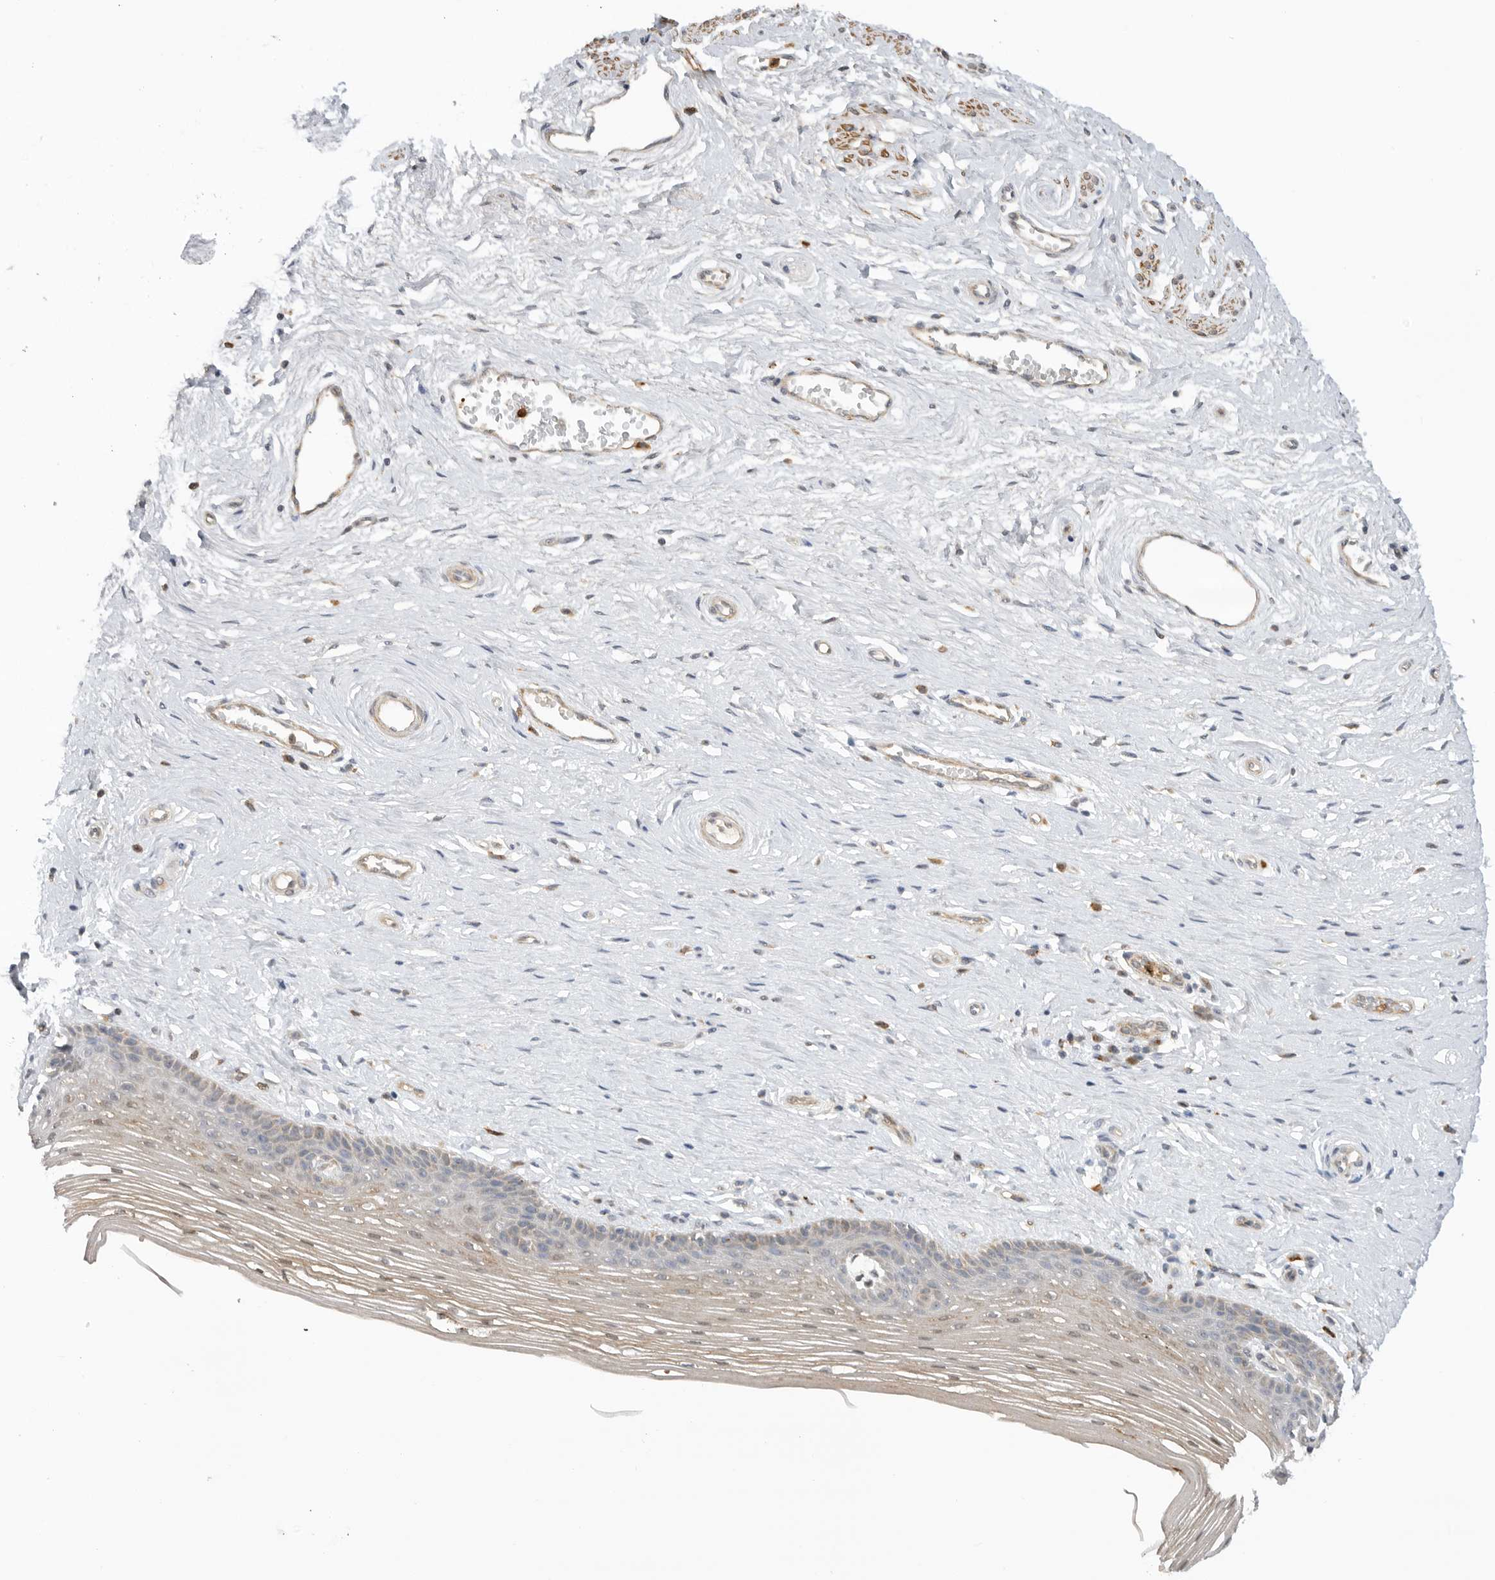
{"staining": {"intensity": "weak", "quantity": "<25%", "location": "cytoplasmic/membranous"}, "tissue": "vagina", "cell_type": "Squamous epithelial cells", "image_type": "normal", "snomed": [{"axis": "morphology", "description": "Normal tissue, NOS"}, {"axis": "topography", "description": "Vagina"}], "caption": "IHC of unremarkable human vagina exhibits no positivity in squamous epithelial cells. Nuclei are stained in blue.", "gene": "GNE", "patient": {"sex": "female", "age": 46}}